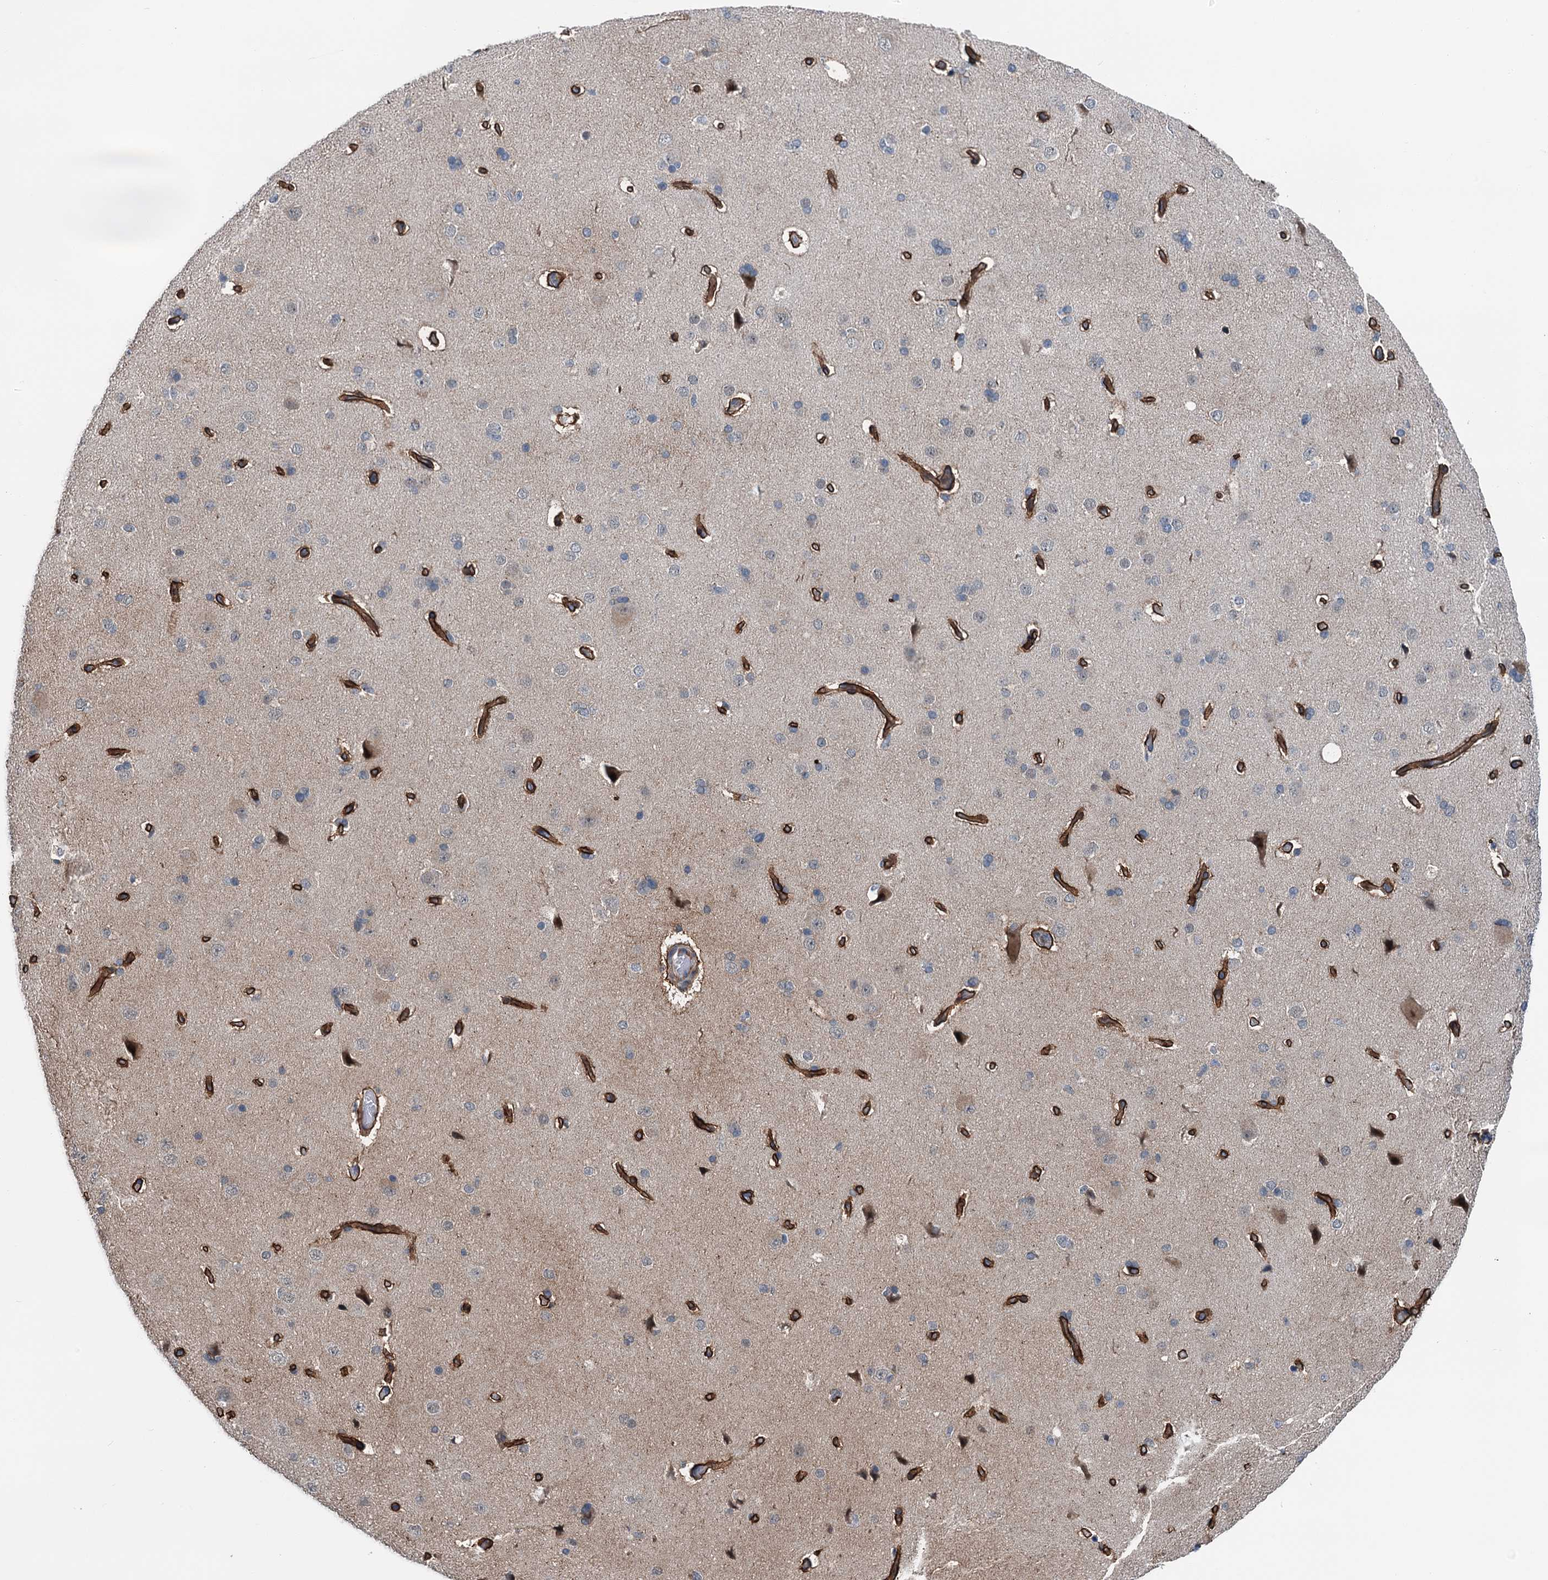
{"staining": {"intensity": "strong", "quantity": "25%-75%", "location": "cytoplasmic/membranous"}, "tissue": "cerebral cortex", "cell_type": "Endothelial cells", "image_type": "normal", "snomed": [{"axis": "morphology", "description": "Normal tissue, NOS"}, {"axis": "topography", "description": "Cerebral cortex"}], "caption": "Strong cytoplasmic/membranous protein staining is seen in about 25%-75% of endothelial cells in cerebral cortex. (Brightfield microscopy of DAB IHC at high magnification).", "gene": "ELAC1", "patient": {"sex": "male", "age": 62}}